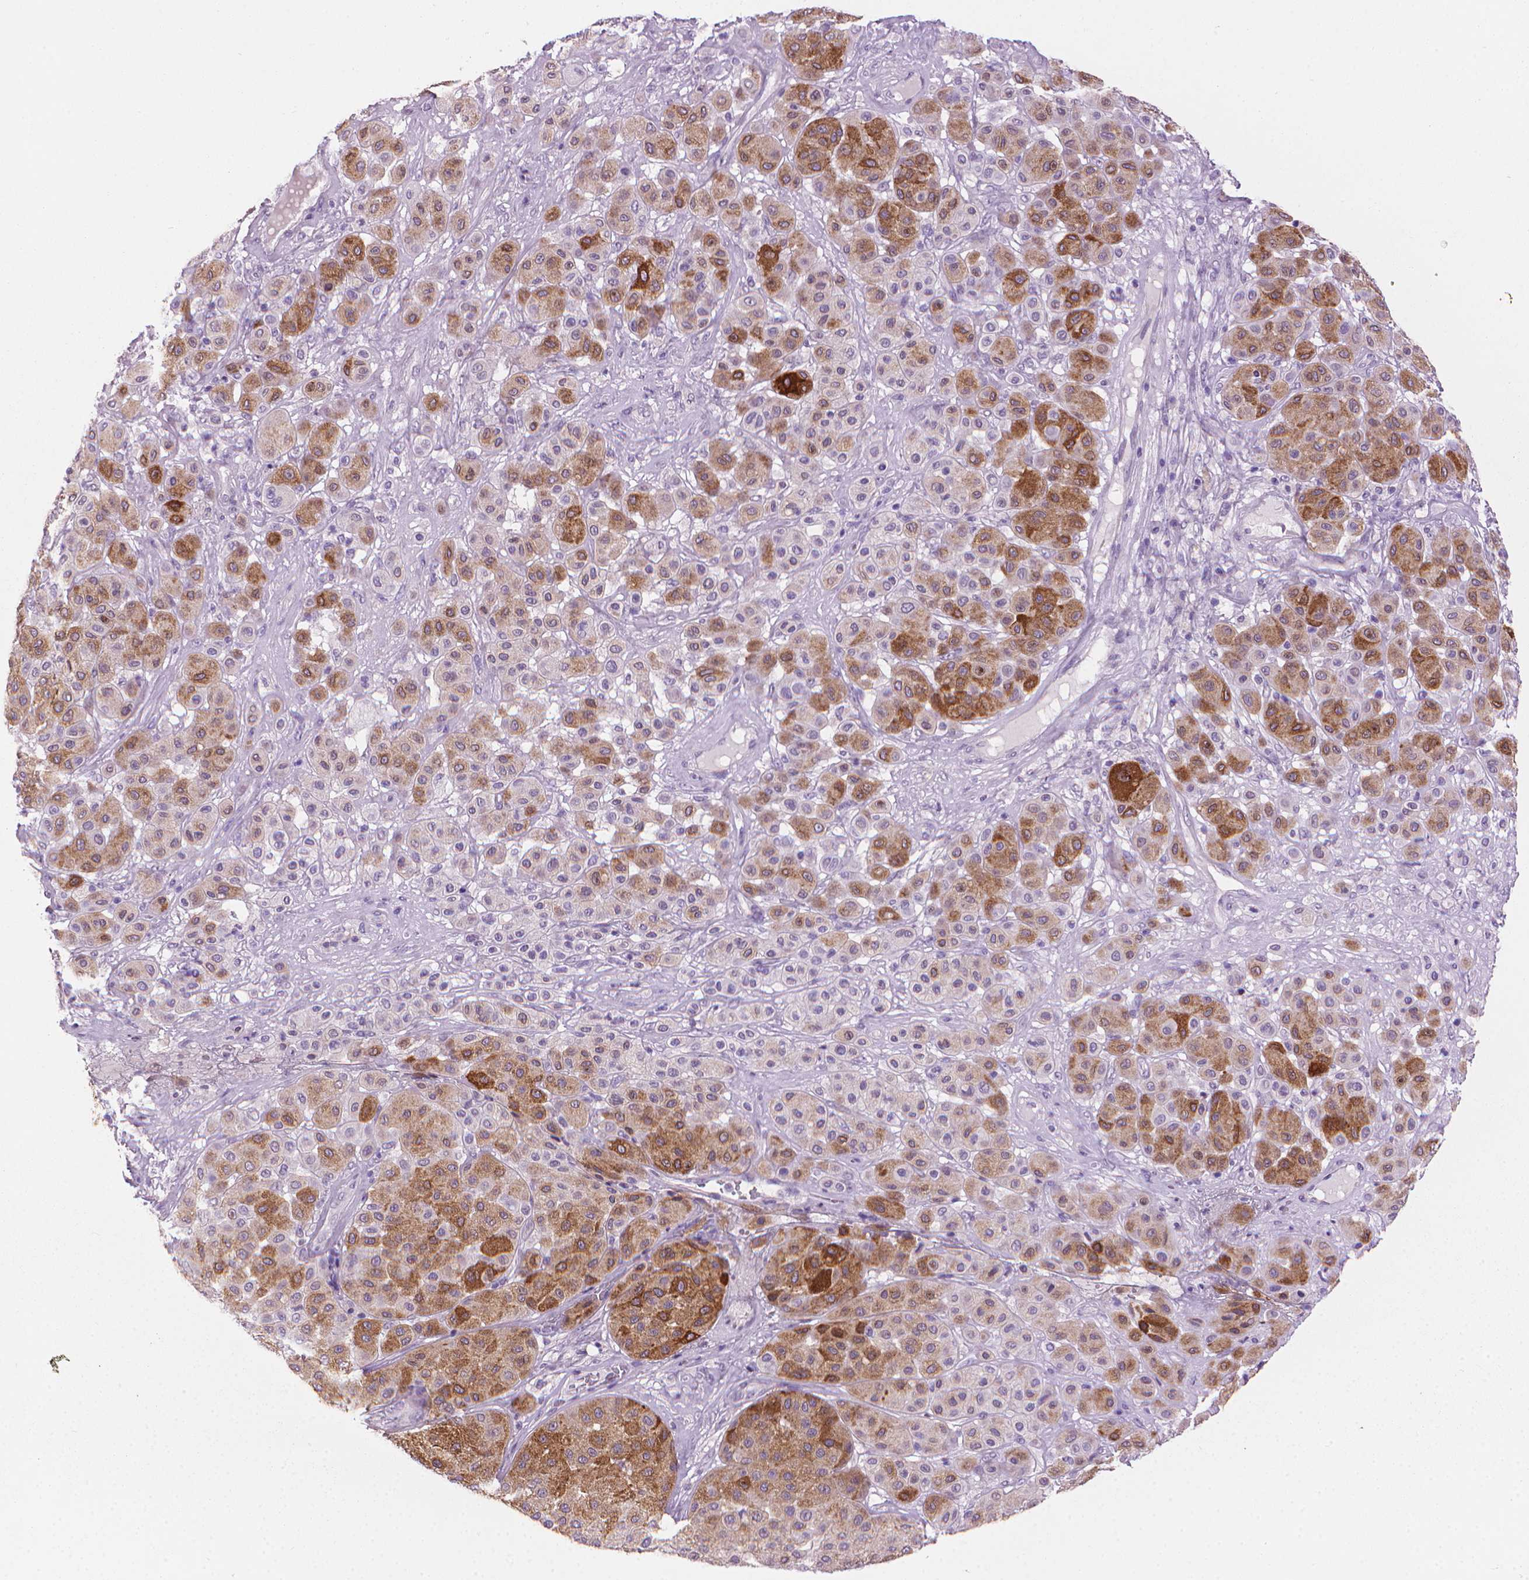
{"staining": {"intensity": "moderate", "quantity": ">75%", "location": "cytoplasmic/membranous"}, "tissue": "melanoma", "cell_type": "Tumor cells", "image_type": "cancer", "snomed": [{"axis": "morphology", "description": "Malignant melanoma, Metastatic site"}, {"axis": "topography", "description": "Smooth muscle"}], "caption": "Tumor cells demonstrate moderate cytoplasmic/membranous staining in about >75% of cells in melanoma.", "gene": "MLANA", "patient": {"sex": "male", "age": 41}}